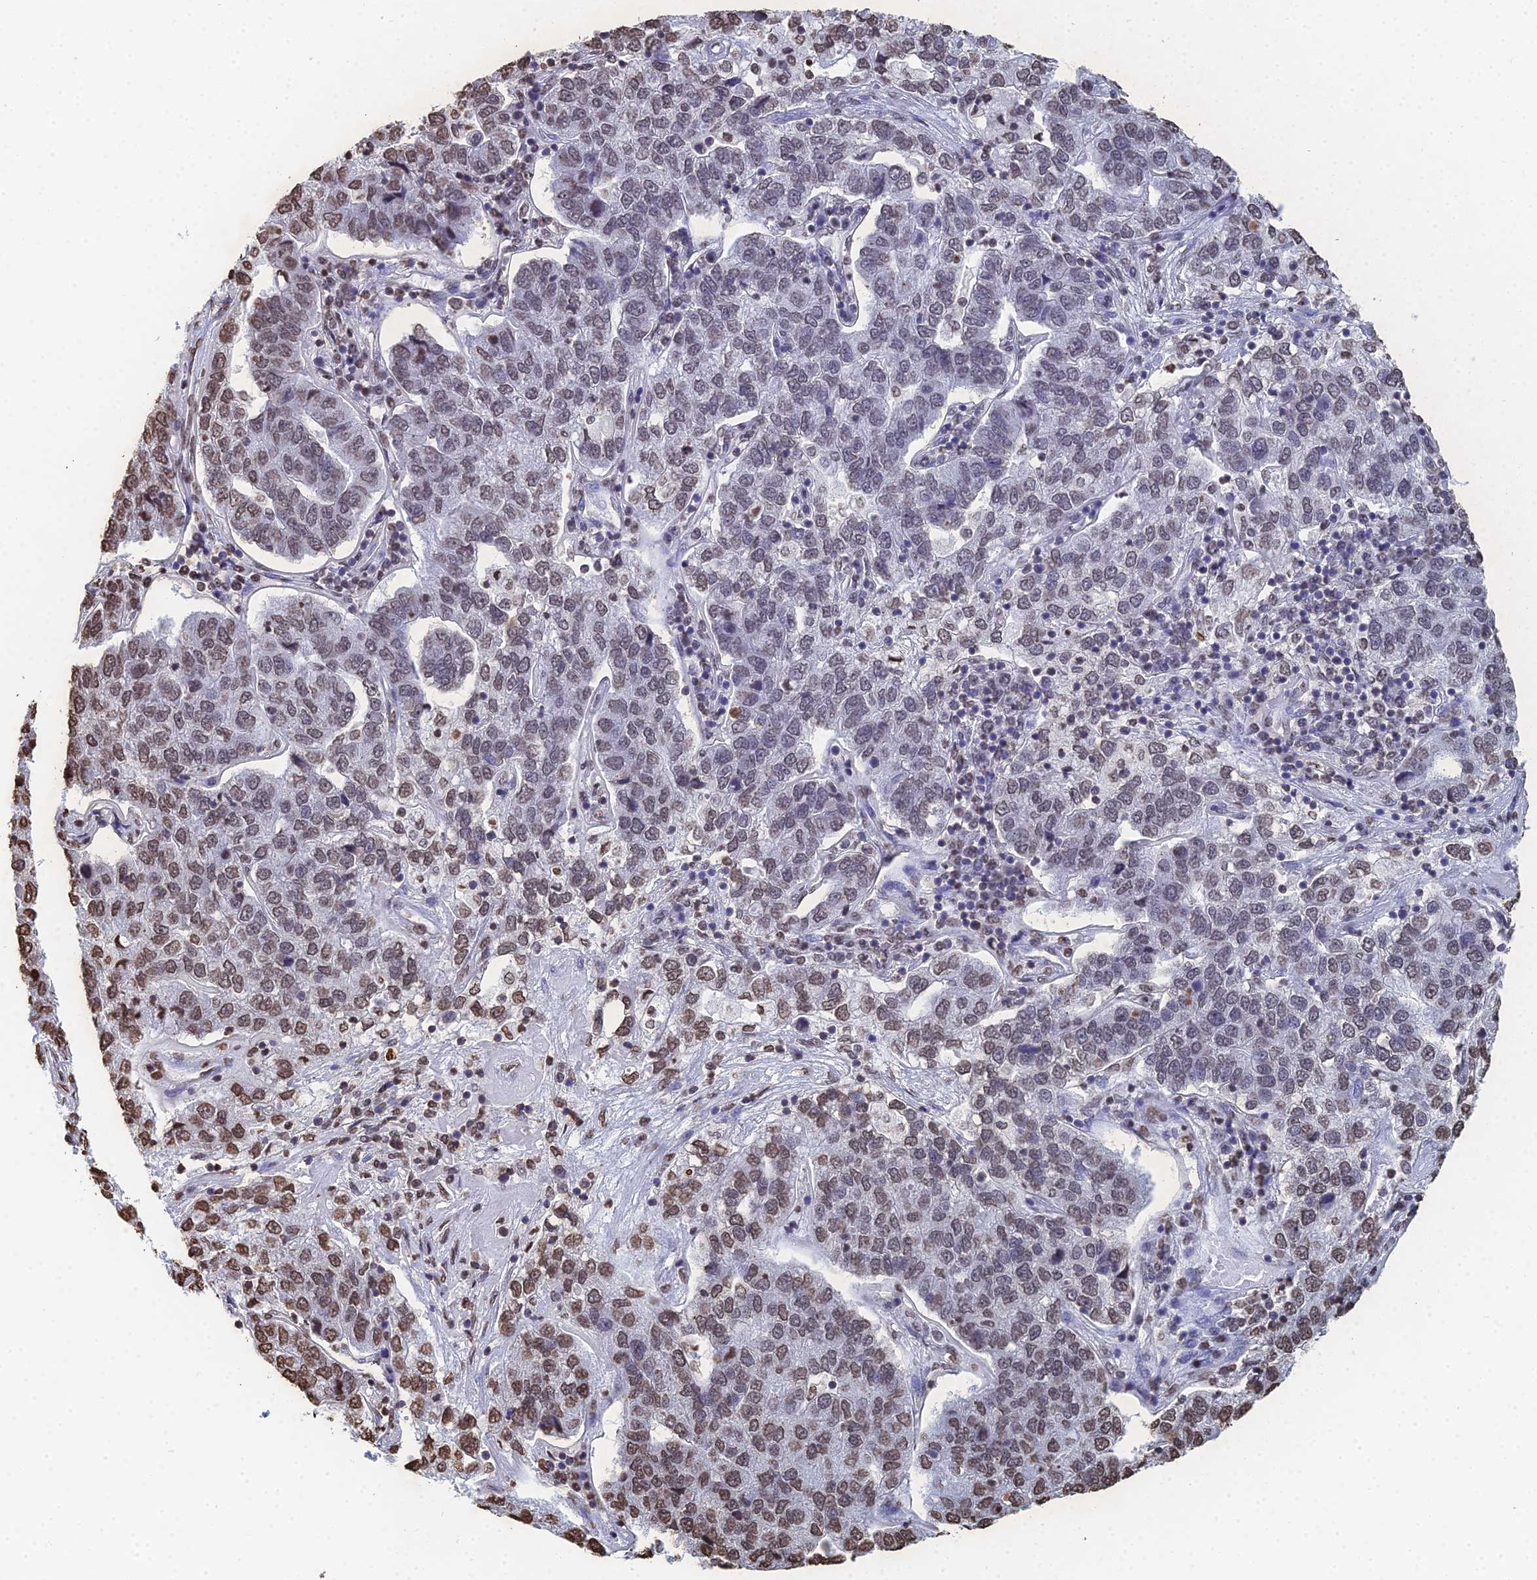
{"staining": {"intensity": "moderate", "quantity": "<25%", "location": "nuclear"}, "tissue": "pancreatic cancer", "cell_type": "Tumor cells", "image_type": "cancer", "snomed": [{"axis": "morphology", "description": "Adenocarcinoma, NOS"}, {"axis": "topography", "description": "Pancreas"}], "caption": "Immunohistochemical staining of human pancreatic cancer exhibits moderate nuclear protein positivity in about <25% of tumor cells. The protein of interest is stained brown, and the nuclei are stained in blue (DAB IHC with brightfield microscopy, high magnification).", "gene": "GBP3", "patient": {"sex": "female", "age": 61}}